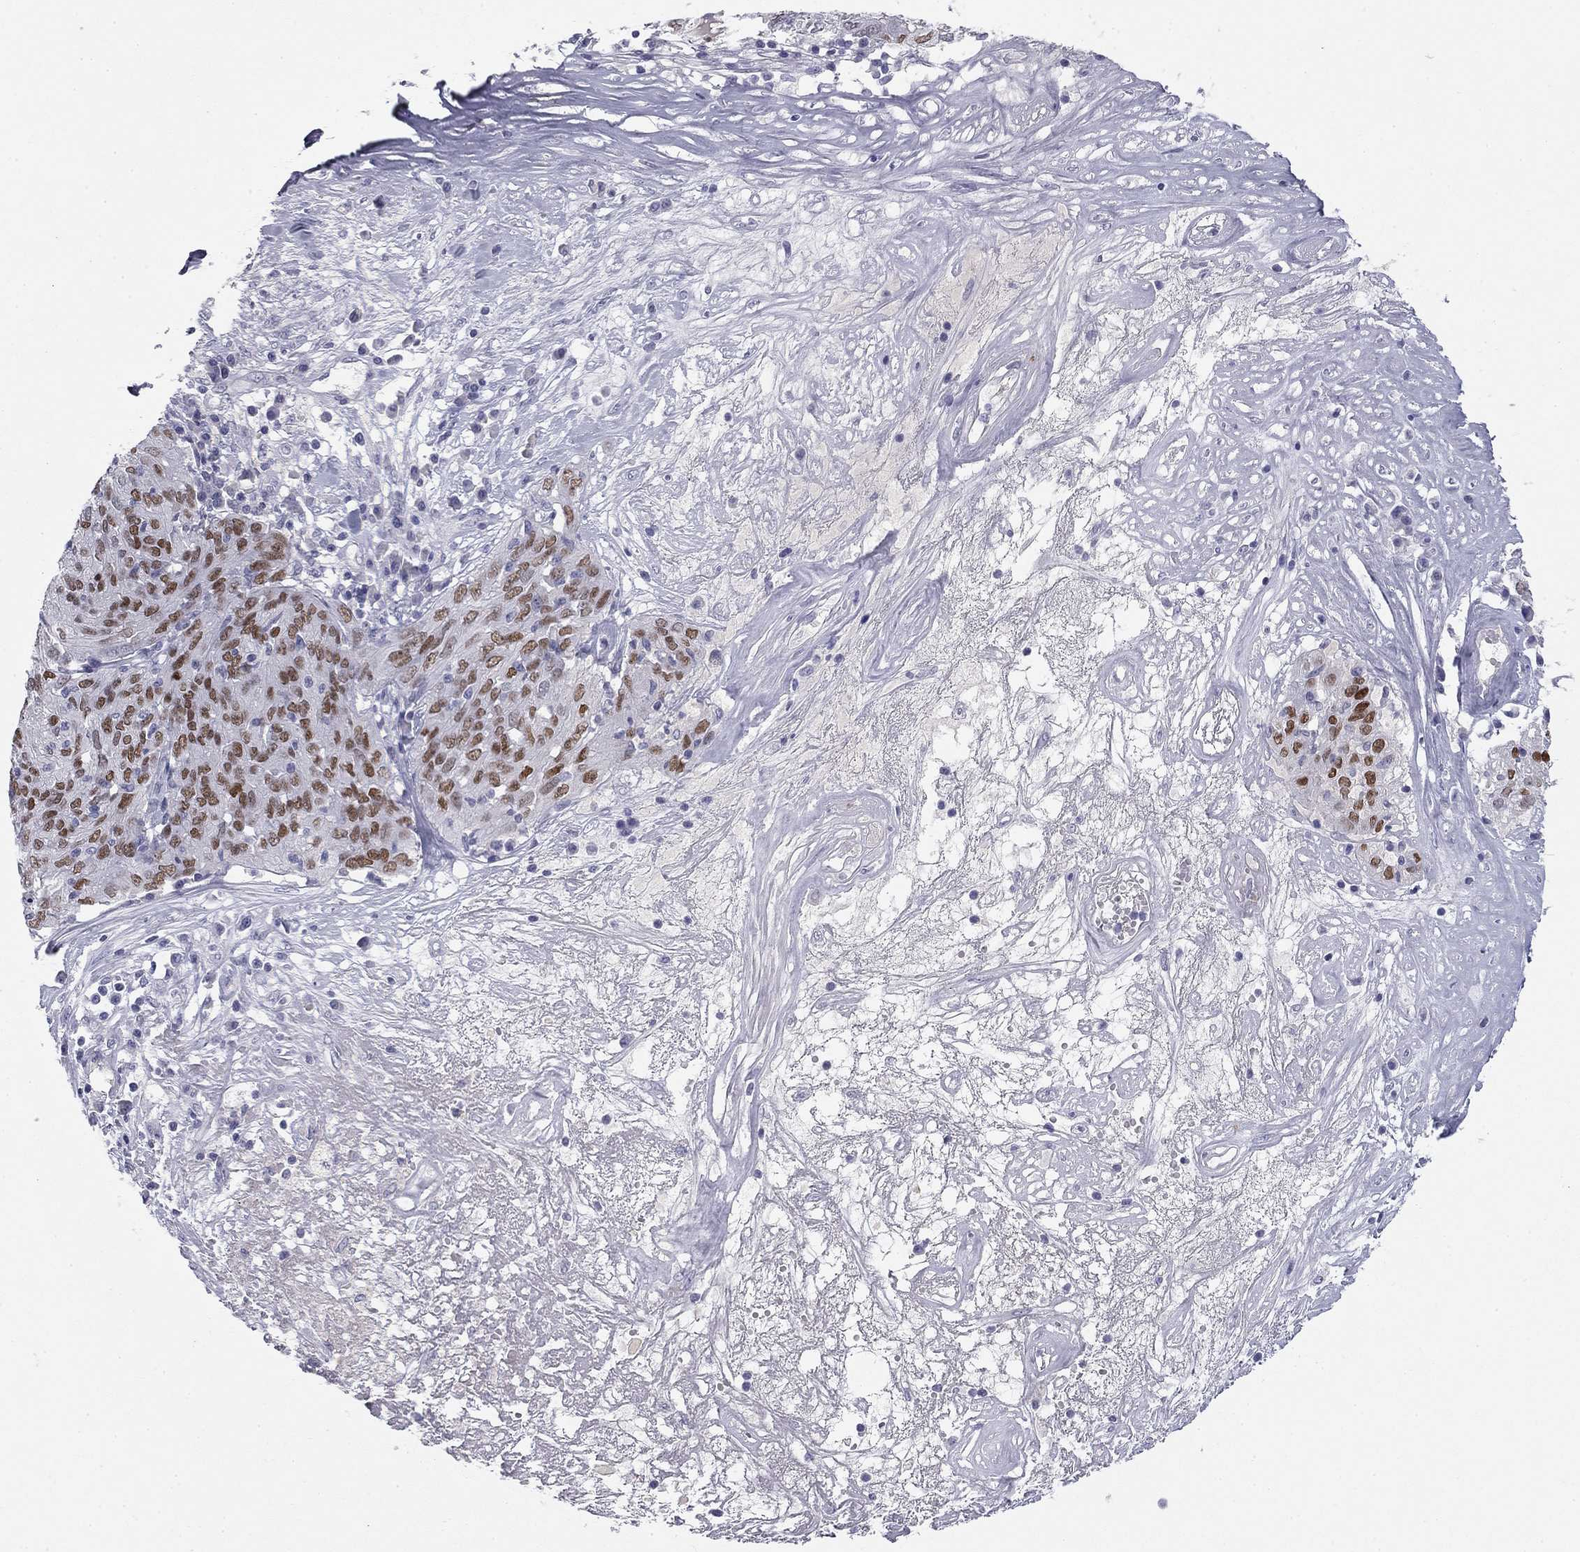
{"staining": {"intensity": "strong", "quantity": "<25%", "location": "nuclear"}, "tissue": "ovarian cancer", "cell_type": "Tumor cells", "image_type": "cancer", "snomed": [{"axis": "morphology", "description": "Carcinoma, endometroid"}, {"axis": "topography", "description": "Ovary"}], "caption": "Immunohistochemistry micrograph of neoplastic tissue: endometroid carcinoma (ovarian) stained using IHC displays medium levels of strong protein expression localized specifically in the nuclear of tumor cells, appearing as a nuclear brown color.", "gene": "TFAP2B", "patient": {"sex": "female", "age": 50}}